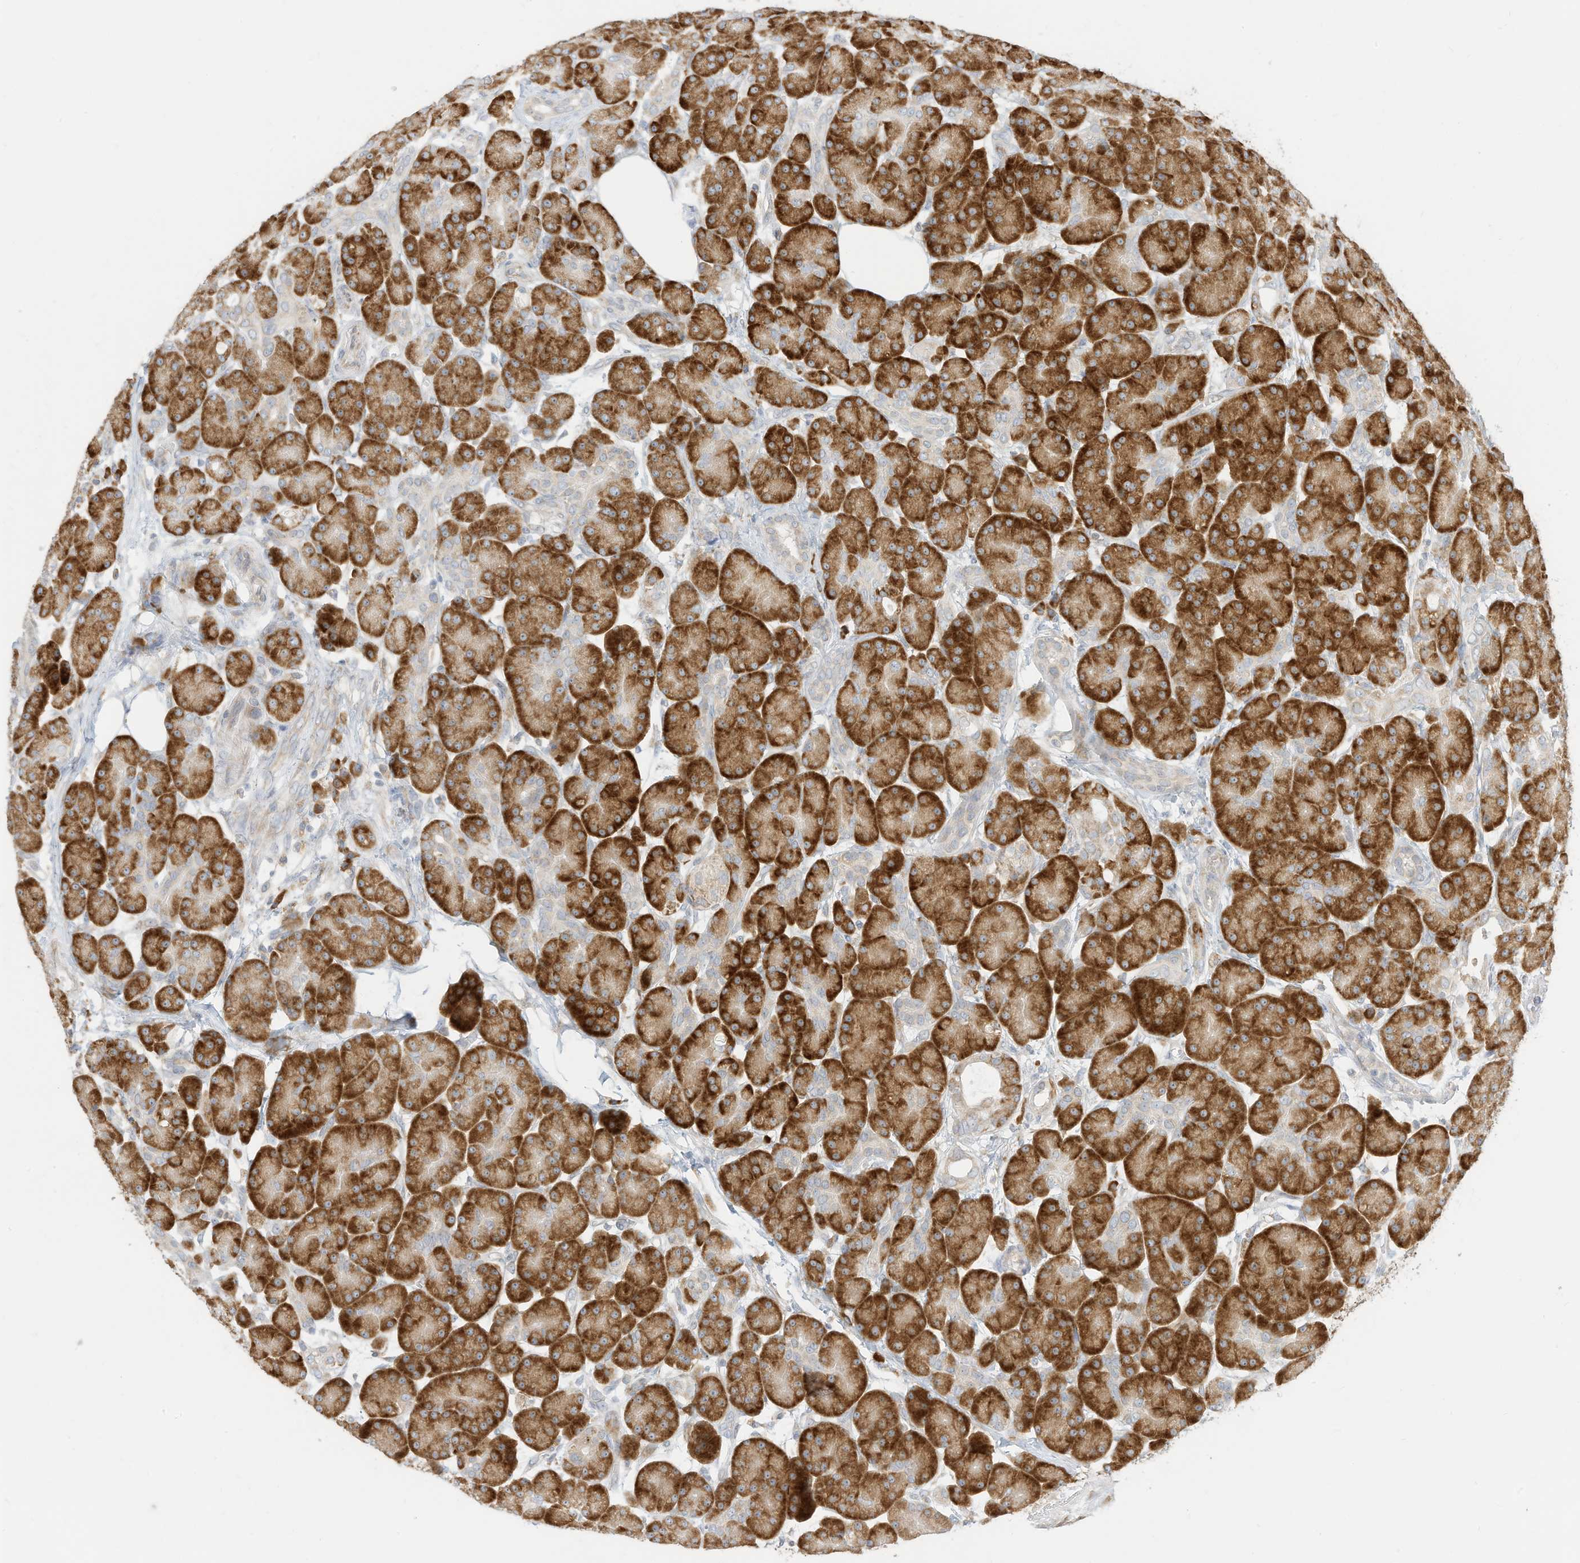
{"staining": {"intensity": "strong", "quantity": ">75%", "location": "cytoplasmic/membranous"}, "tissue": "pancreas", "cell_type": "Exocrine glandular cells", "image_type": "normal", "snomed": [{"axis": "morphology", "description": "Normal tissue, NOS"}, {"axis": "topography", "description": "Pancreas"}], "caption": "Human pancreas stained for a protein (brown) displays strong cytoplasmic/membranous positive expression in about >75% of exocrine glandular cells.", "gene": "STT3A", "patient": {"sex": "male", "age": 63}}